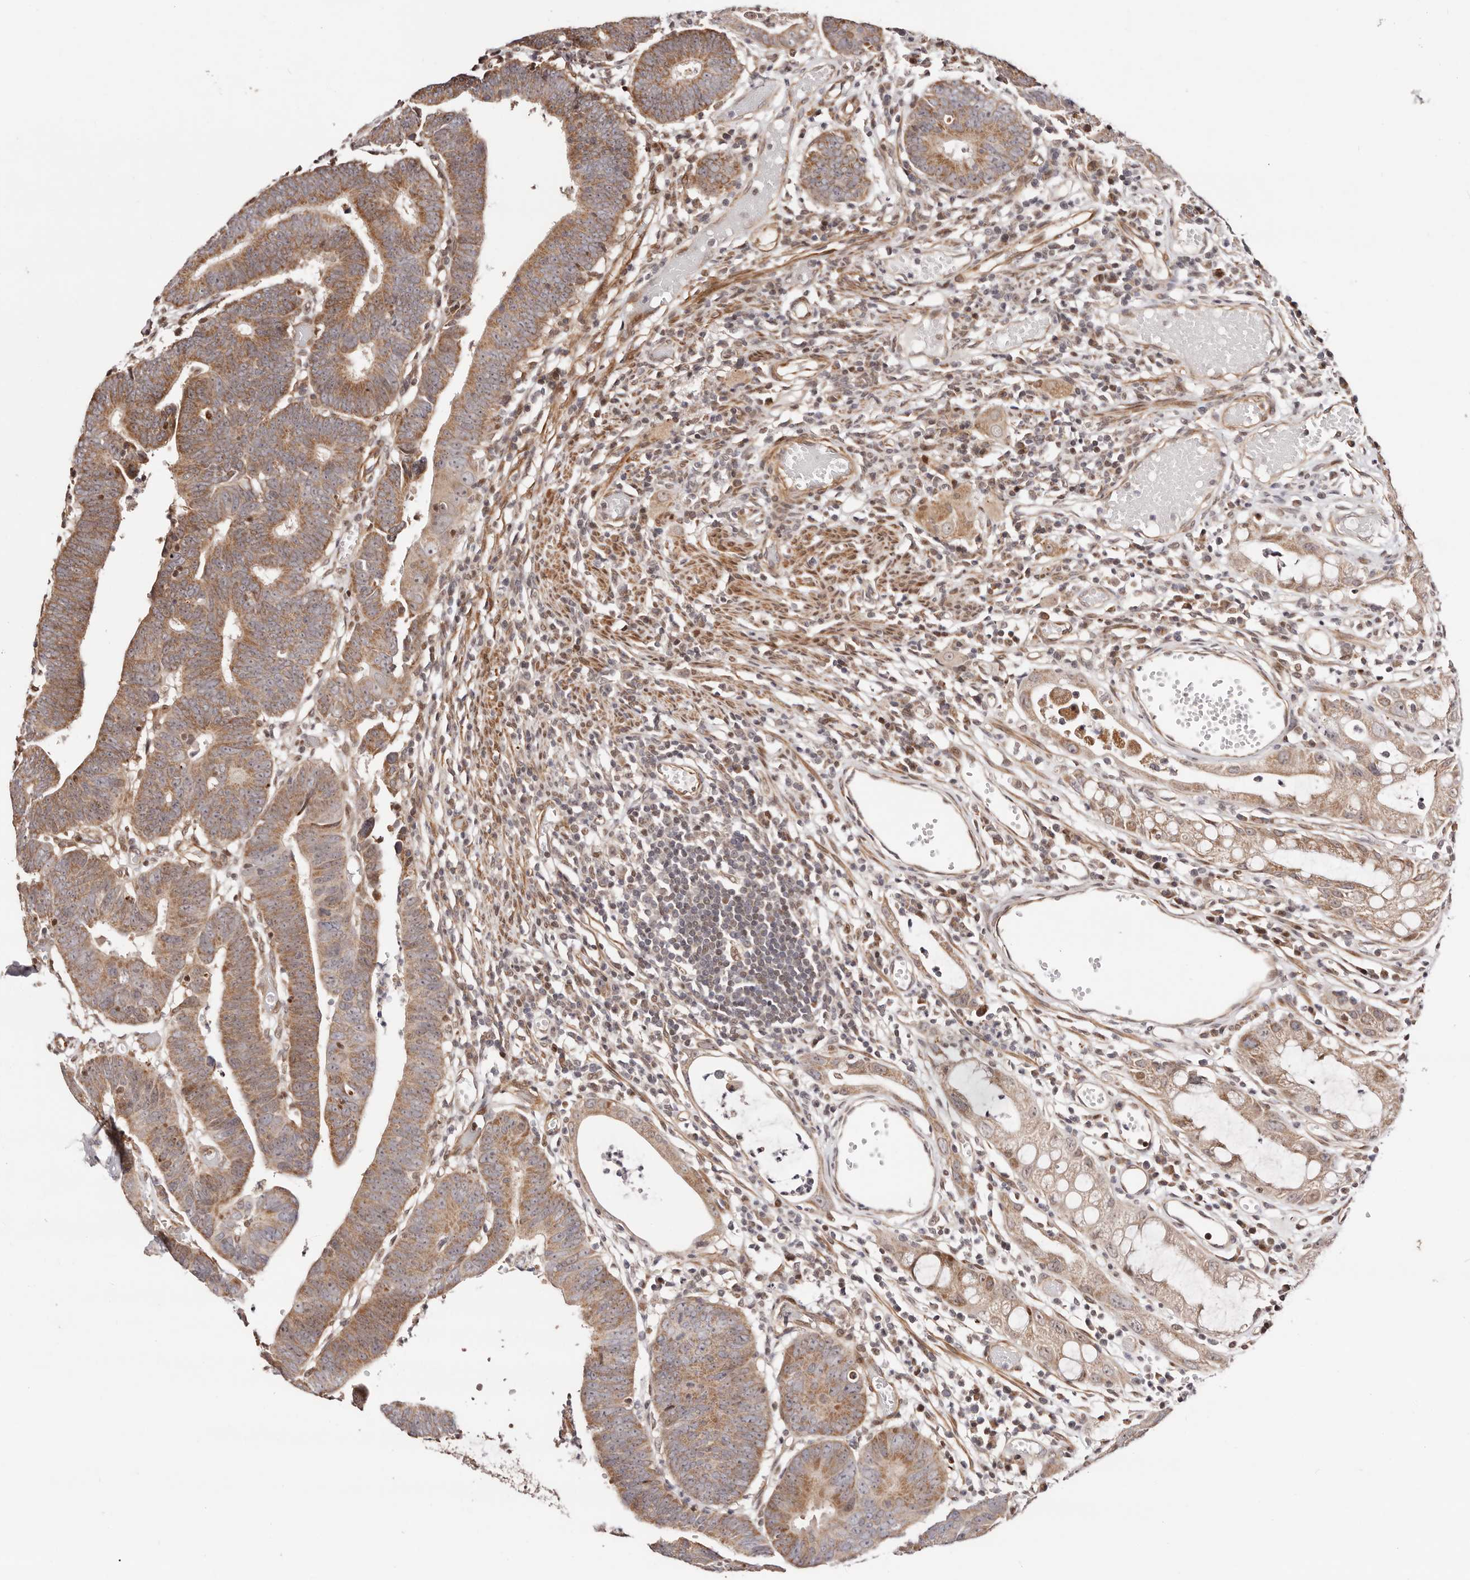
{"staining": {"intensity": "moderate", "quantity": ">75%", "location": "cytoplasmic/membranous"}, "tissue": "colorectal cancer", "cell_type": "Tumor cells", "image_type": "cancer", "snomed": [{"axis": "morphology", "description": "Adenocarcinoma, NOS"}, {"axis": "topography", "description": "Rectum"}], "caption": "Colorectal adenocarcinoma stained with immunohistochemistry reveals moderate cytoplasmic/membranous expression in approximately >75% of tumor cells.", "gene": "HIVEP3", "patient": {"sex": "female", "age": 65}}